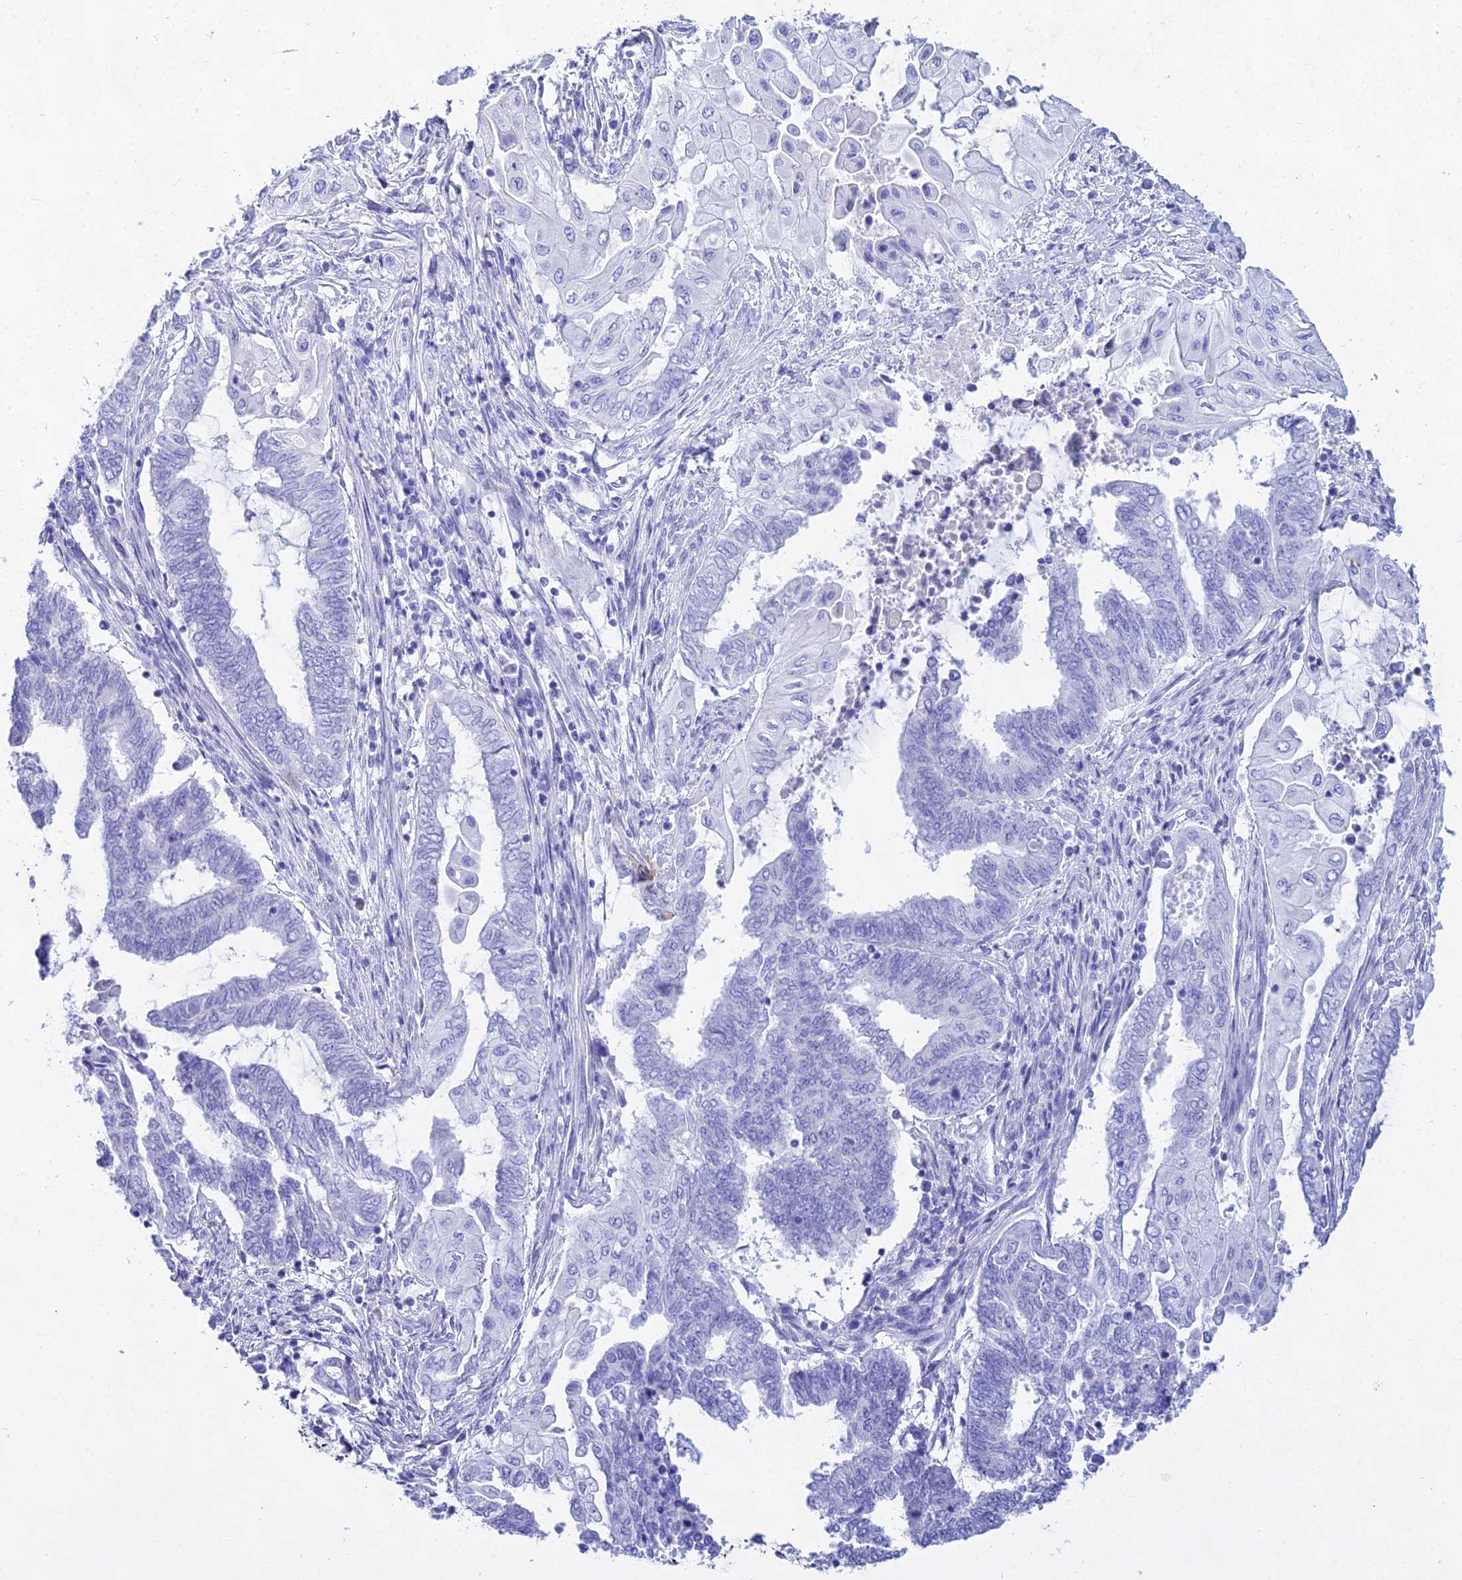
{"staining": {"intensity": "negative", "quantity": "none", "location": "none"}, "tissue": "endometrial cancer", "cell_type": "Tumor cells", "image_type": "cancer", "snomed": [{"axis": "morphology", "description": "Adenocarcinoma, NOS"}, {"axis": "topography", "description": "Uterus"}, {"axis": "topography", "description": "Endometrium"}], "caption": "There is no significant staining in tumor cells of endometrial cancer (adenocarcinoma).", "gene": "CGB2", "patient": {"sex": "female", "age": 70}}